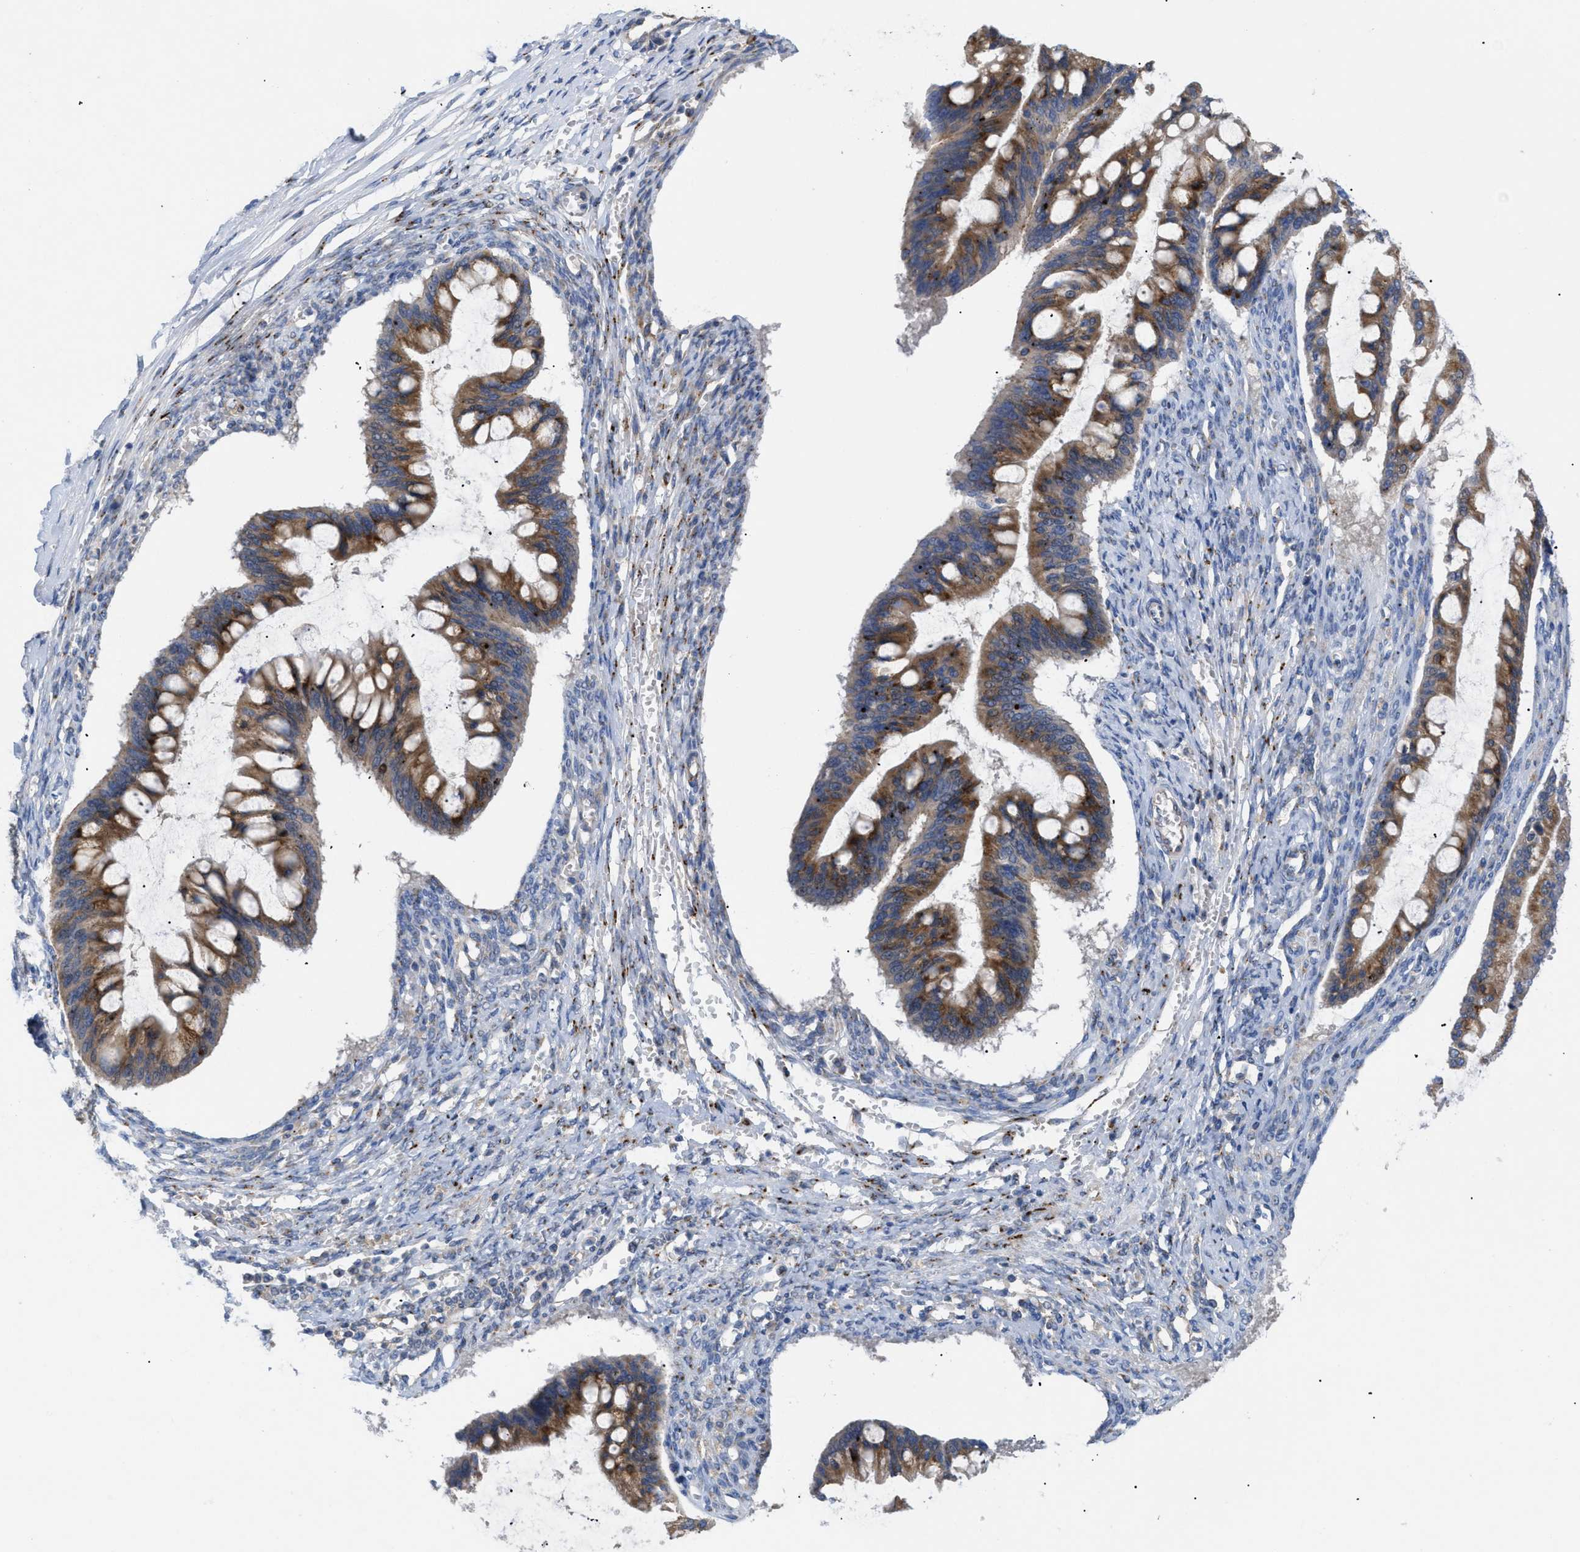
{"staining": {"intensity": "moderate", "quantity": ">75%", "location": "cytoplasmic/membranous"}, "tissue": "ovarian cancer", "cell_type": "Tumor cells", "image_type": "cancer", "snomed": [{"axis": "morphology", "description": "Cystadenocarcinoma, mucinous, NOS"}, {"axis": "topography", "description": "Ovary"}], "caption": "Tumor cells demonstrate medium levels of moderate cytoplasmic/membranous positivity in approximately >75% of cells in ovarian cancer (mucinous cystadenocarcinoma).", "gene": "SLC50A1", "patient": {"sex": "female", "age": 73}}